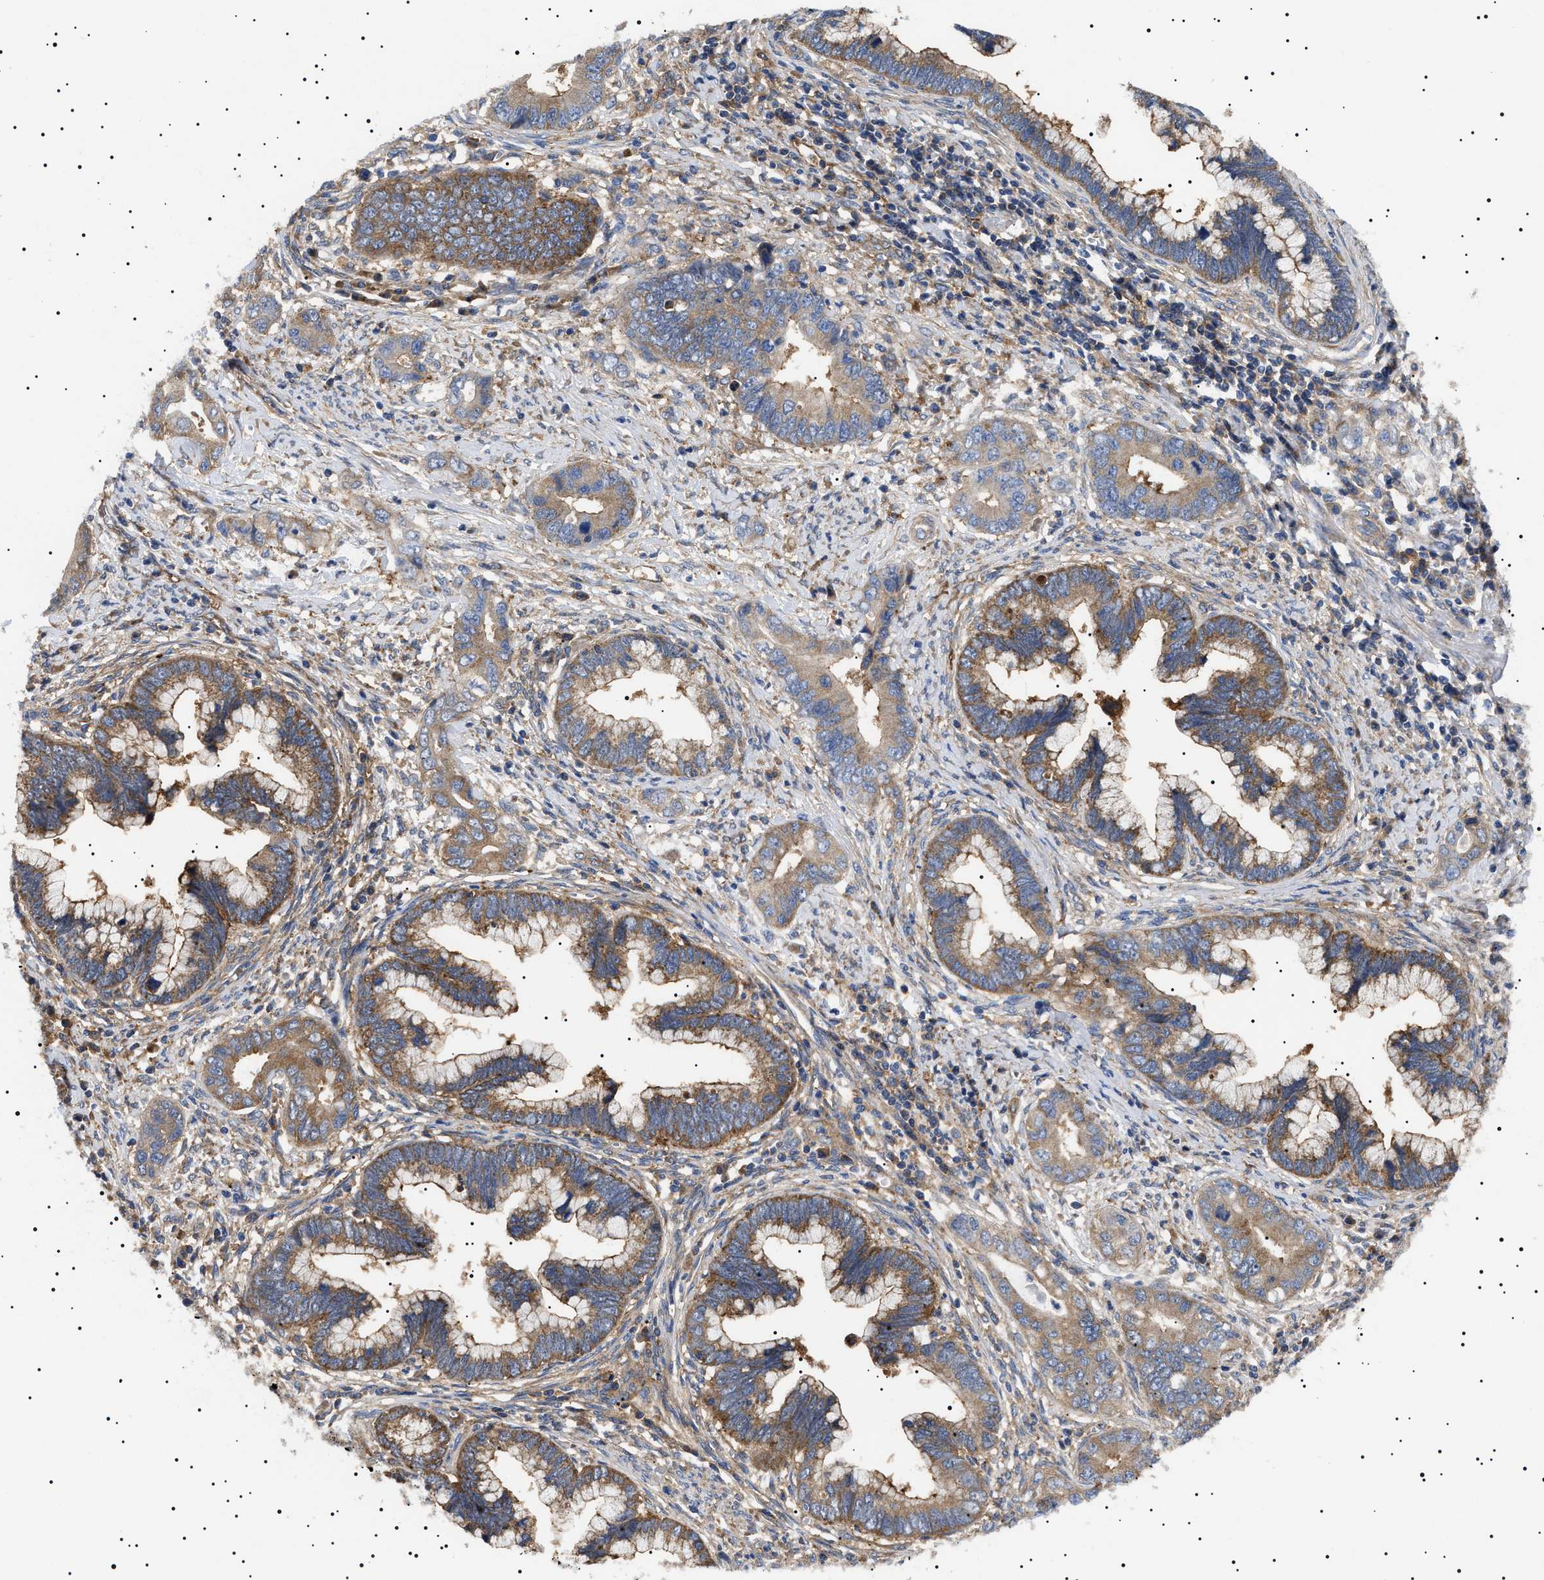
{"staining": {"intensity": "moderate", "quantity": ">75%", "location": "cytoplasmic/membranous"}, "tissue": "cervical cancer", "cell_type": "Tumor cells", "image_type": "cancer", "snomed": [{"axis": "morphology", "description": "Adenocarcinoma, NOS"}, {"axis": "topography", "description": "Cervix"}], "caption": "Cervical cancer (adenocarcinoma) stained with DAB immunohistochemistry (IHC) shows medium levels of moderate cytoplasmic/membranous positivity in approximately >75% of tumor cells. Immunohistochemistry (ihc) stains the protein of interest in brown and the nuclei are stained blue.", "gene": "TPP2", "patient": {"sex": "female", "age": 44}}